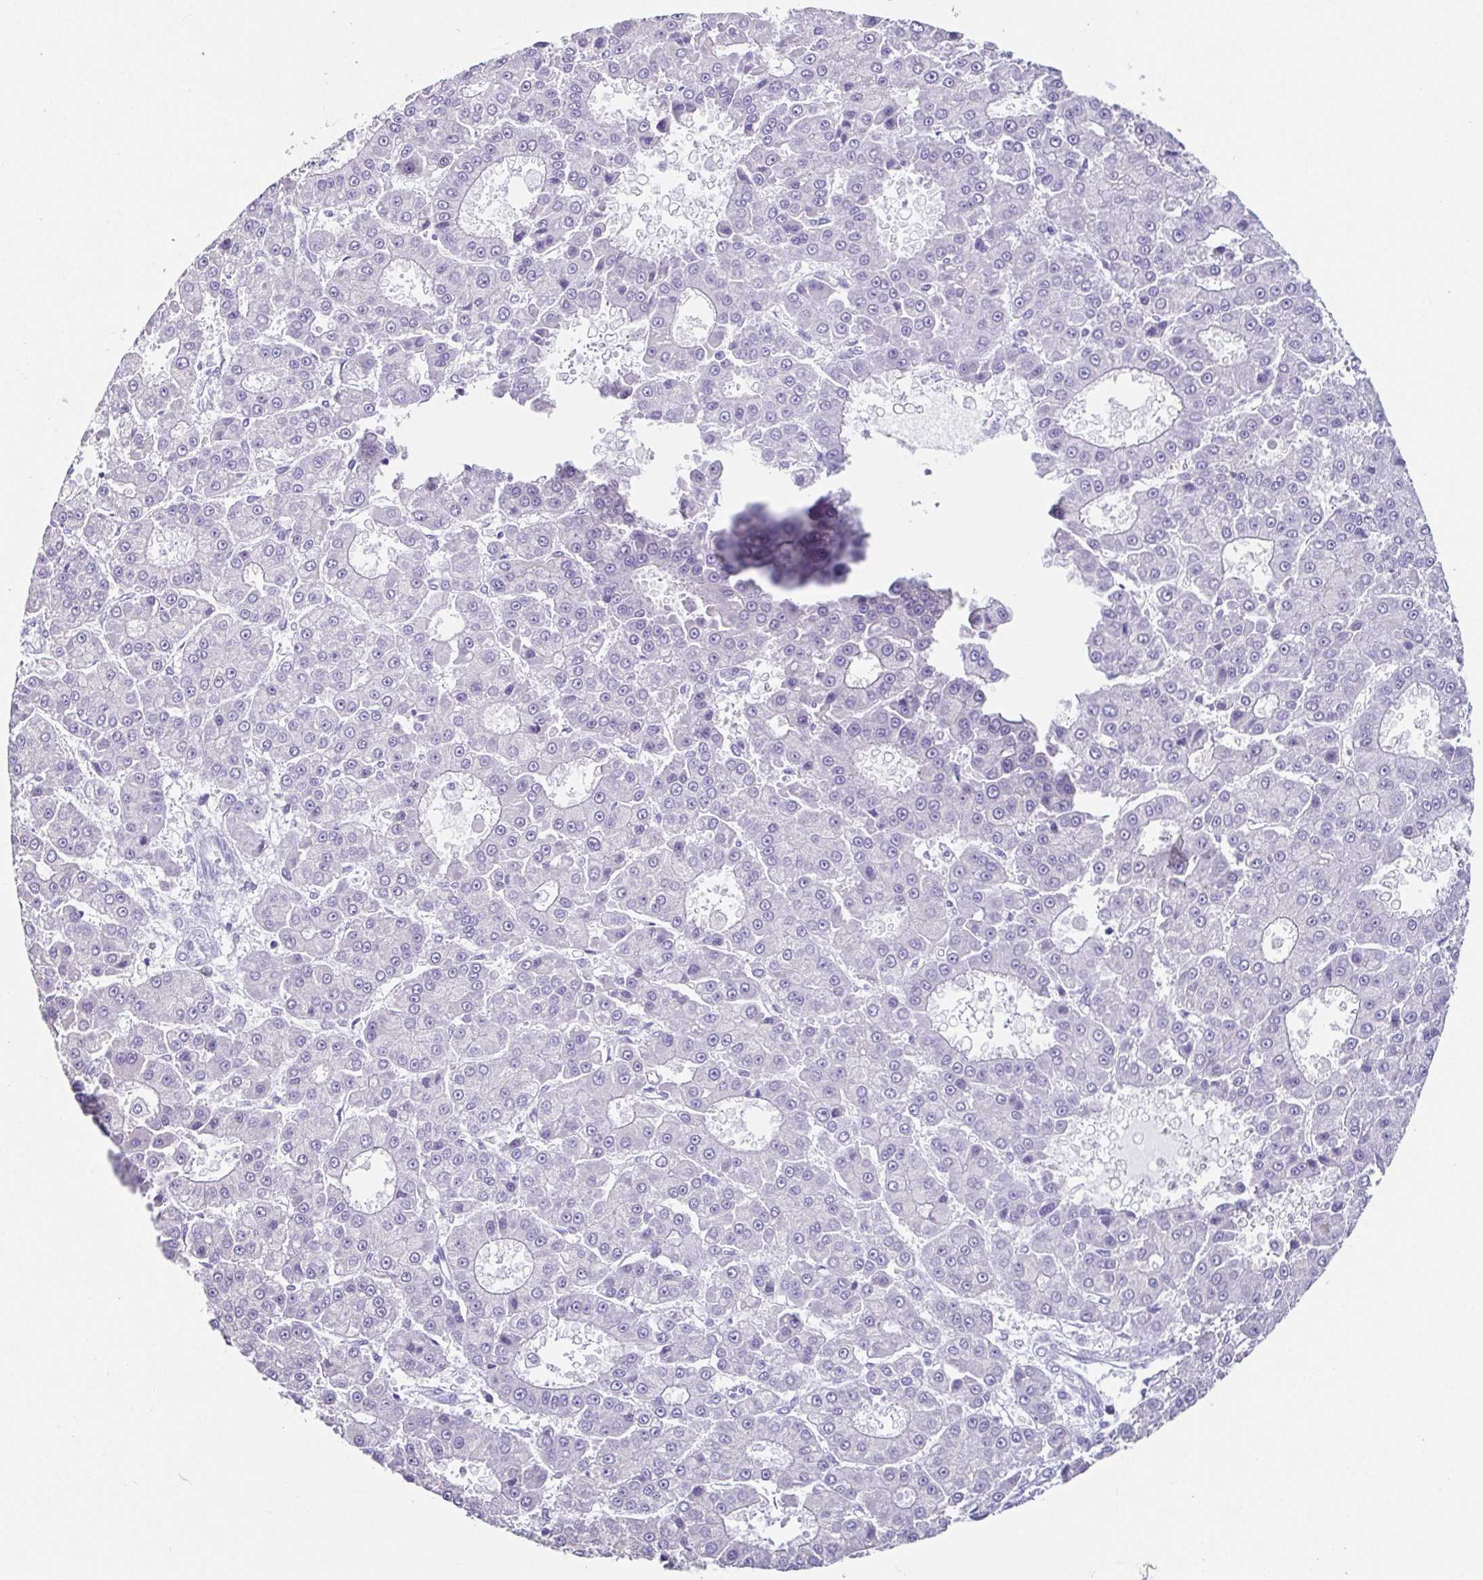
{"staining": {"intensity": "negative", "quantity": "none", "location": "none"}, "tissue": "liver cancer", "cell_type": "Tumor cells", "image_type": "cancer", "snomed": [{"axis": "morphology", "description": "Carcinoma, Hepatocellular, NOS"}, {"axis": "topography", "description": "Liver"}], "caption": "The histopathology image shows no staining of tumor cells in liver cancer.", "gene": "ESX1", "patient": {"sex": "male", "age": 70}}